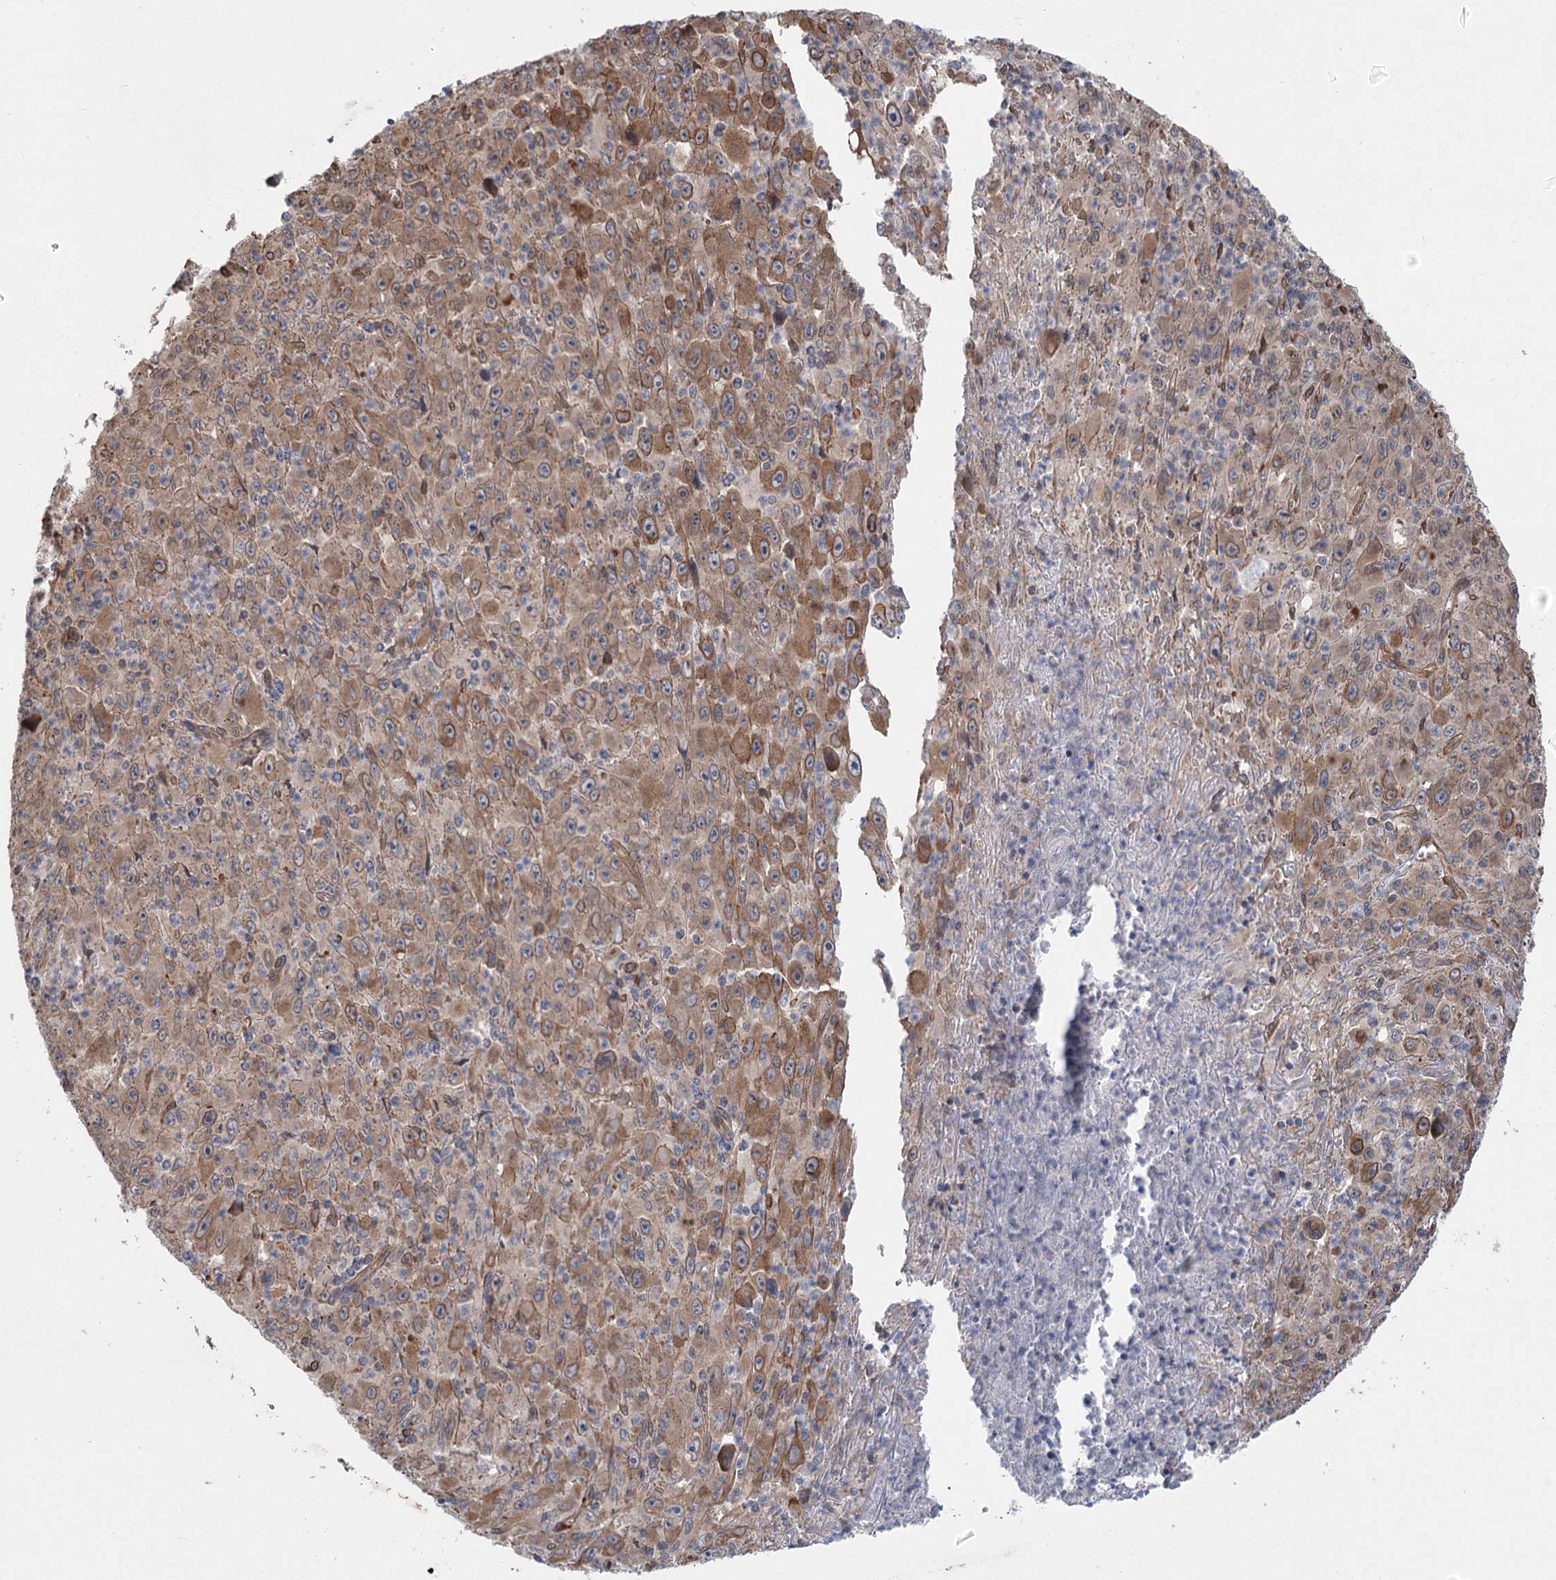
{"staining": {"intensity": "moderate", "quantity": ">75%", "location": "cytoplasmic/membranous"}, "tissue": "melanoma", "cell_type": "Tumor cells", "image_type": "cancer", "snomed": [{"axis": "morphology", "description": "Malignant melanoma, Metastatic site"}, {"axis": "topography", "description": "Skin"}], "caption": "An immunohistochemistry (IHC) micrograph of neoplastic tissue is shown. Protein staining in brown labels moderate cytoplasmic/membranous positivity in melanoma within tumor cells.", "gene": "RWDD4", "patient": {"sex": "female", "age": 56}}